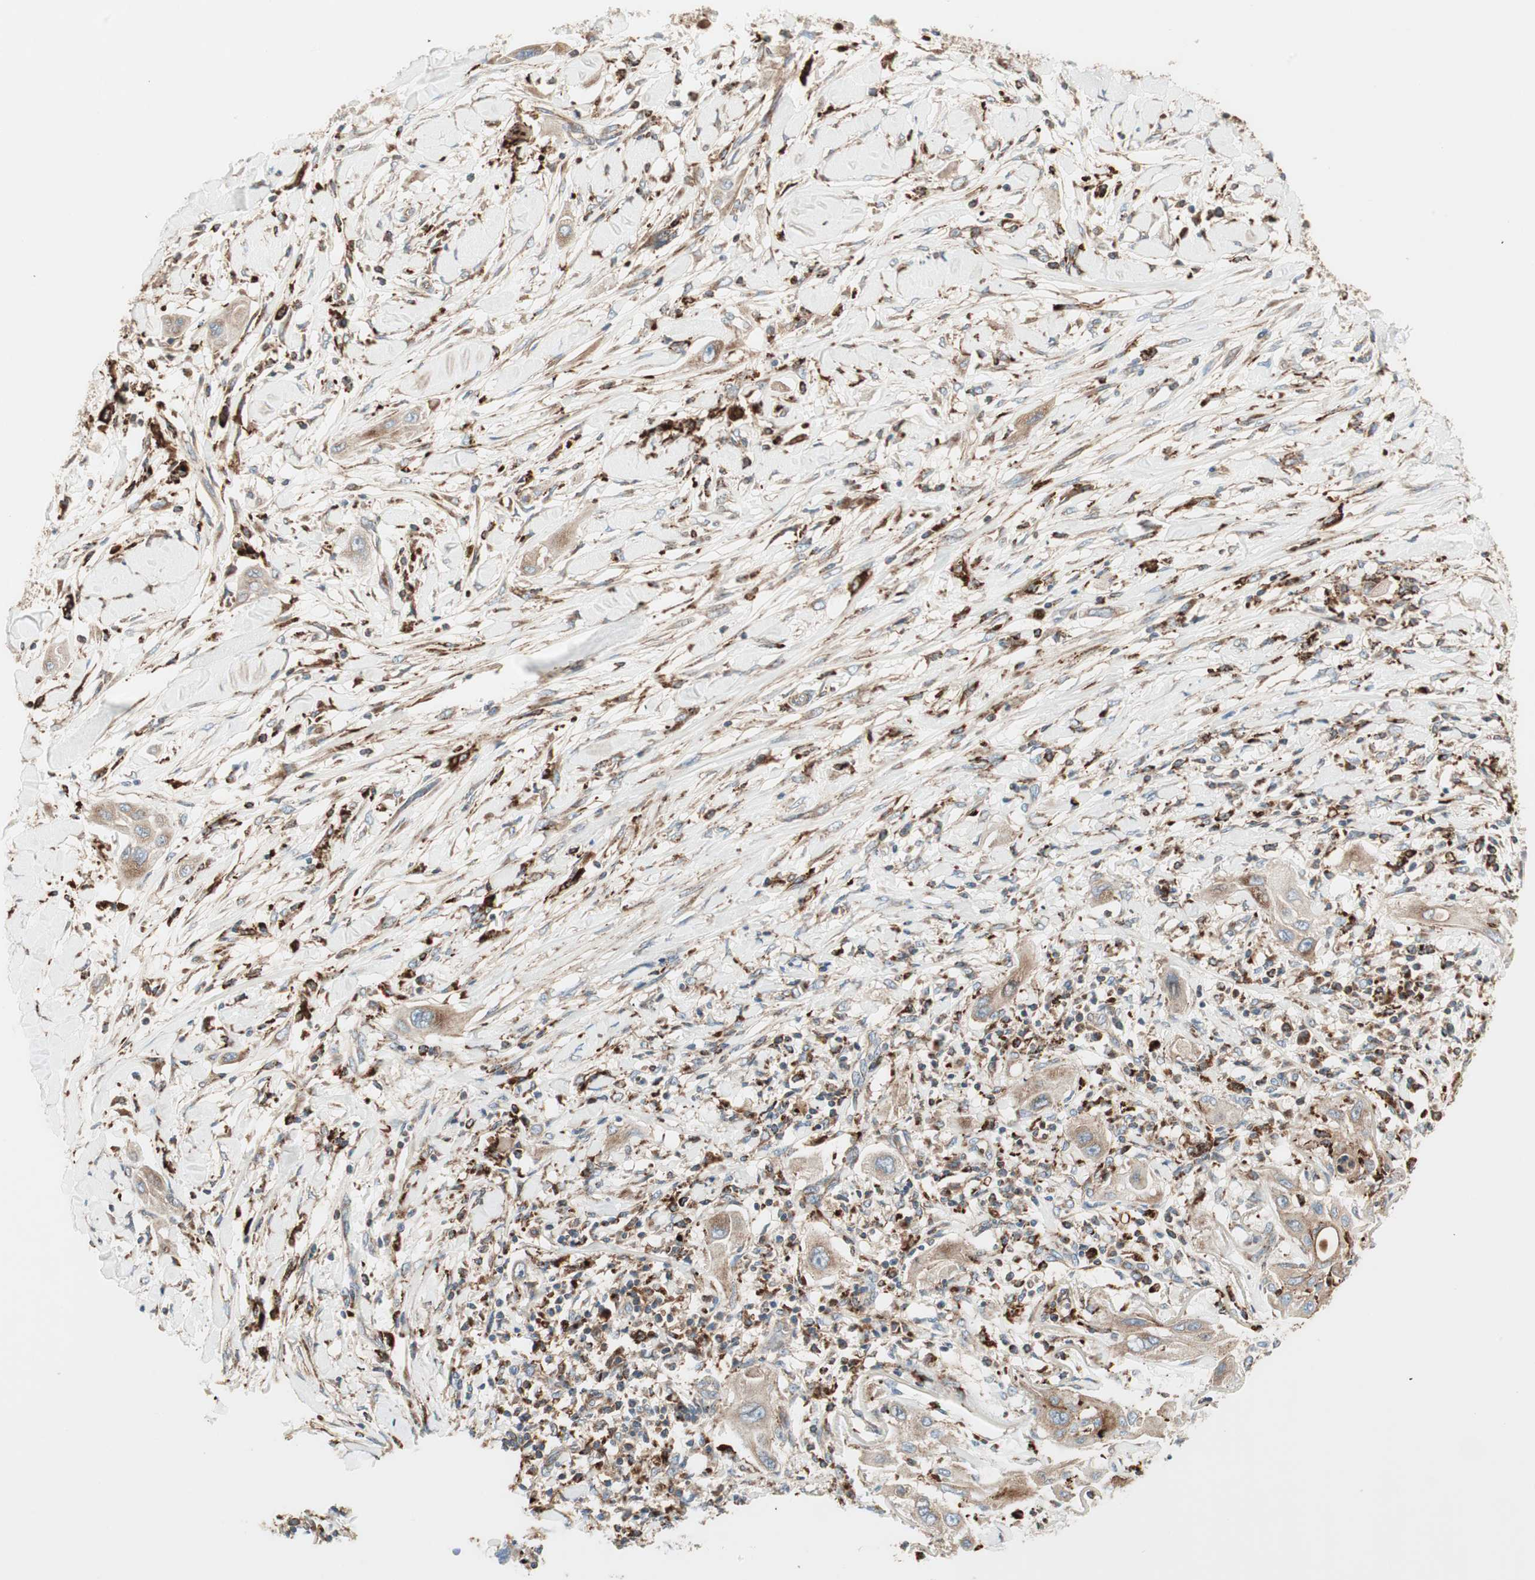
{"staining": {"intensity": "weak", "quantity": ">75%", "location": "cytoplasmic/membranous"}, "tissue": "lung cancer", "cell_type": "Tumor cells", "image_type": "cancer", "snomed": [{"axis": "morphology", "description": "Squamous cell carcinoma, NOS"}, {"axis": "topography", "description": "Lung"}], "caption": "Protein expression analysis of lung cancer (squamous cell carcinoma) displays weak cytoplasmic/membranous positivity in approximately >75% of tumor cells. (brown staining indicates protein expression, while blue staining denotes nuclei).", "gene": "ATP6V1G1", "patient": {"sex": "female", "age": 47}}